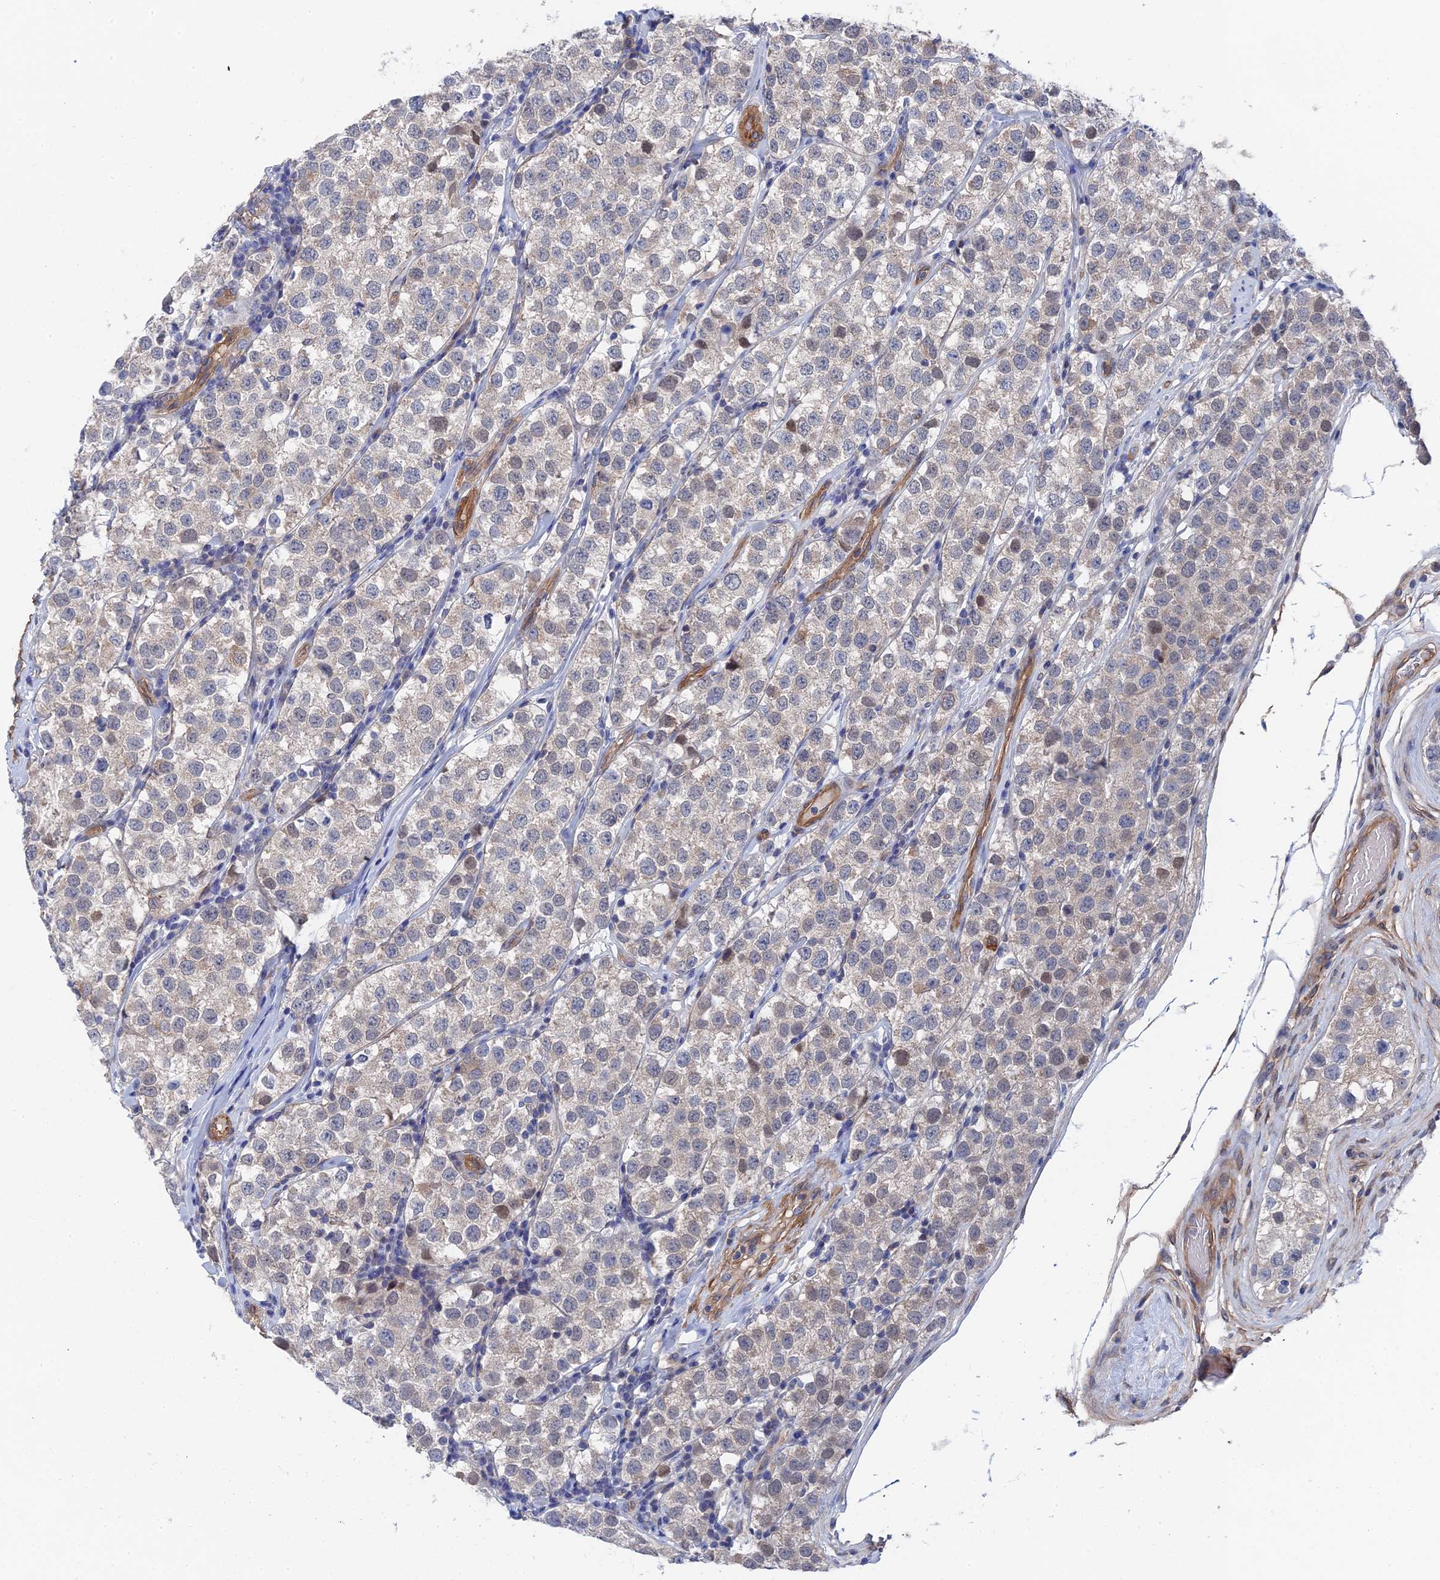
{"staining": {"intensity": "negative", "quantity": "none", "location": "none"}, "tissue": "testis cancer", "cell_type": "Tumor cells", "image_type": "cancer", "snomed": [{"axis": "morphology", "description": "Seminoma, NOS"}, {"axis": "topography", "description": "Testis"}], "caption": "Image shows no protein expression in tumor cells of testis cancer (seminoma) tissue. (DAB (3,3'-diaminobenzidine) immunohistochemistry visualized using brightfield microscopy, high magnification).", "gene": "MTHFSD", "patient": {"sex": "male", "age": 34}}